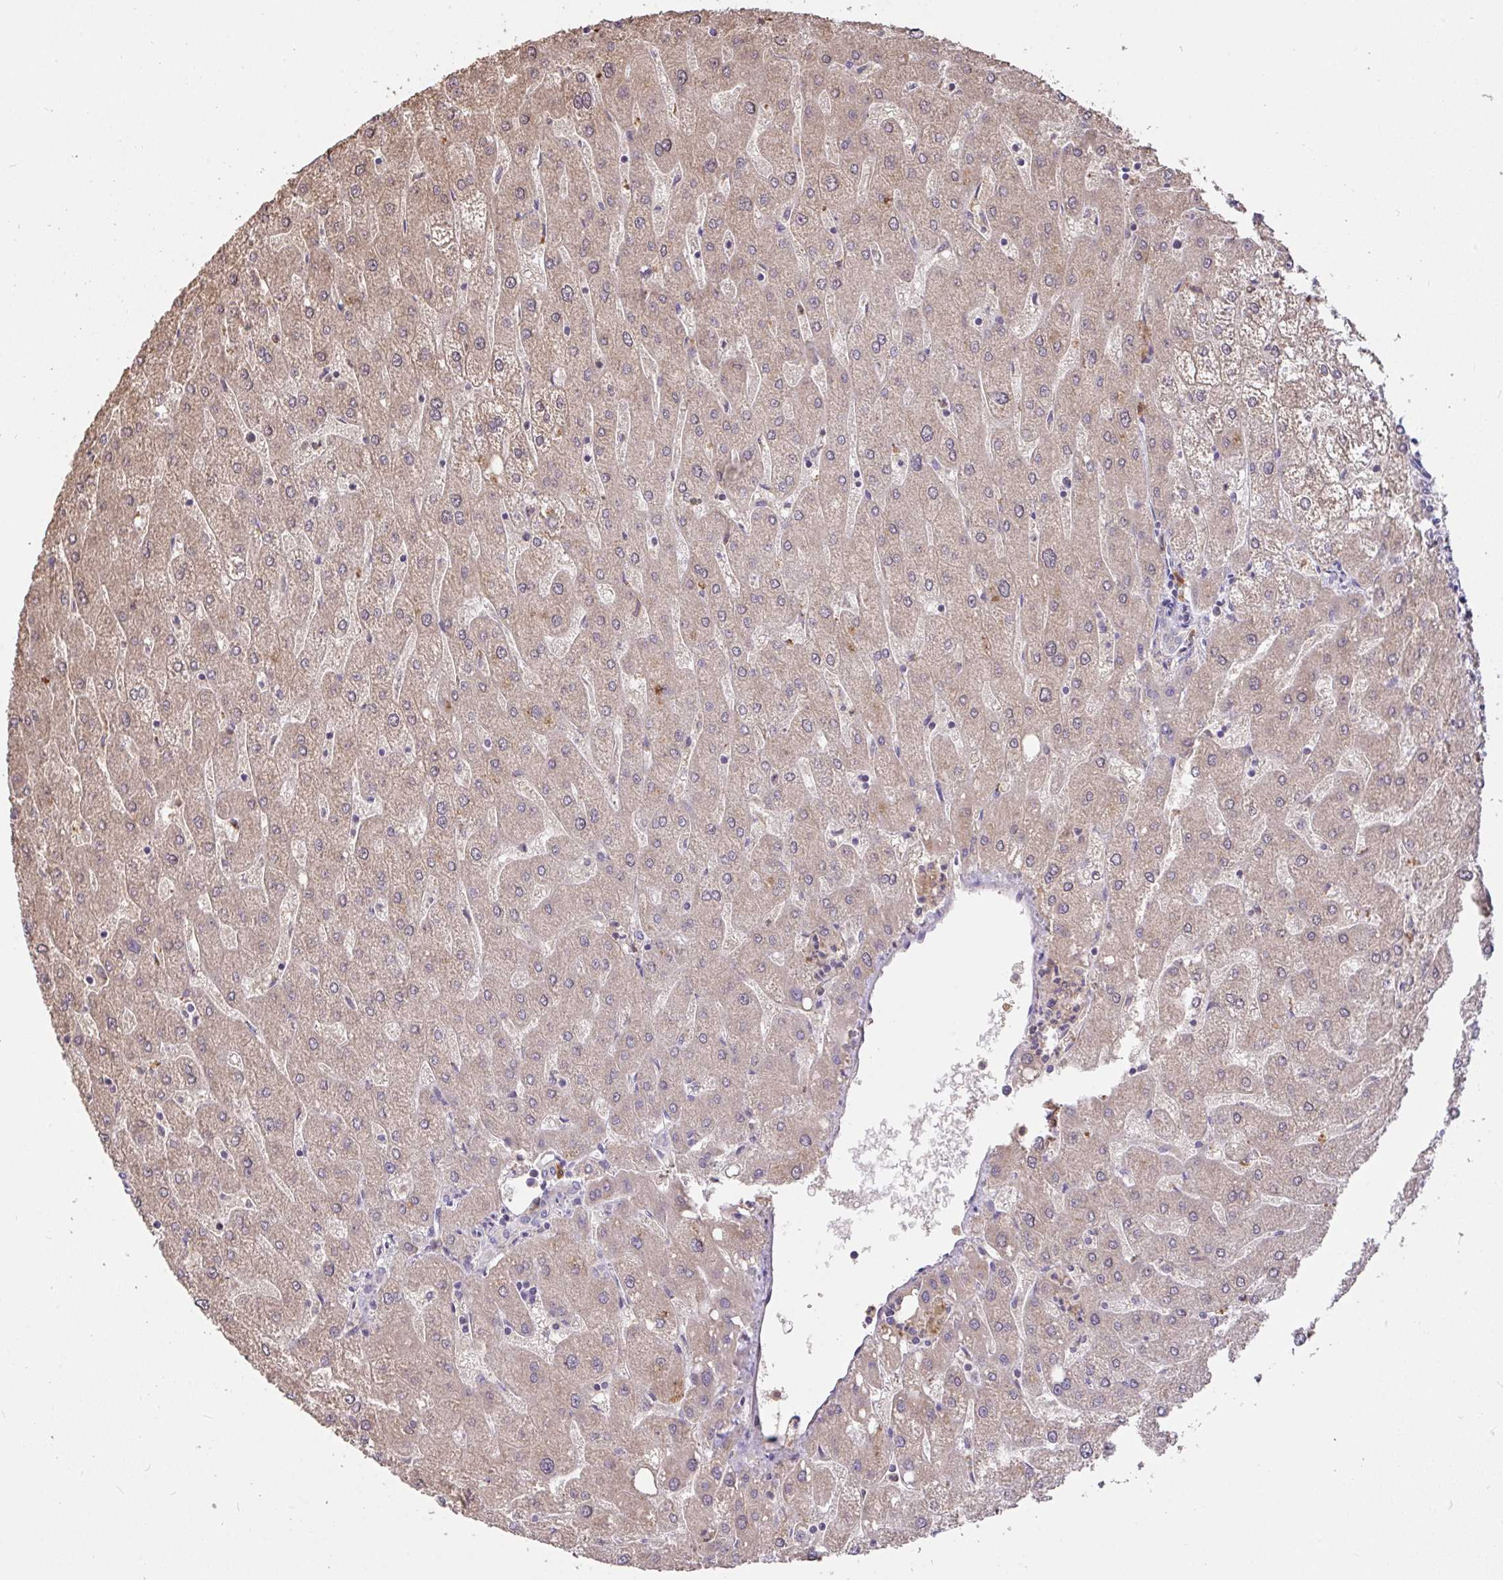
{"staining": {"intensity": "negative", "quantity": "none", "location": "none"}, "tissue": "liver", "cell_type": "Cholangiocytes", "image_type": "normal", "snomed": [{"axis": "morphology", "description": "Normal tissue, NOS"}, {"axis": "topography", "description": "Liver"}], "caption": "The photomicrograph shows no staining of cholangiocytes in unremarkable liver.", "gene": "FCER1A", "patient": {"sex": "male", "age": 67}}